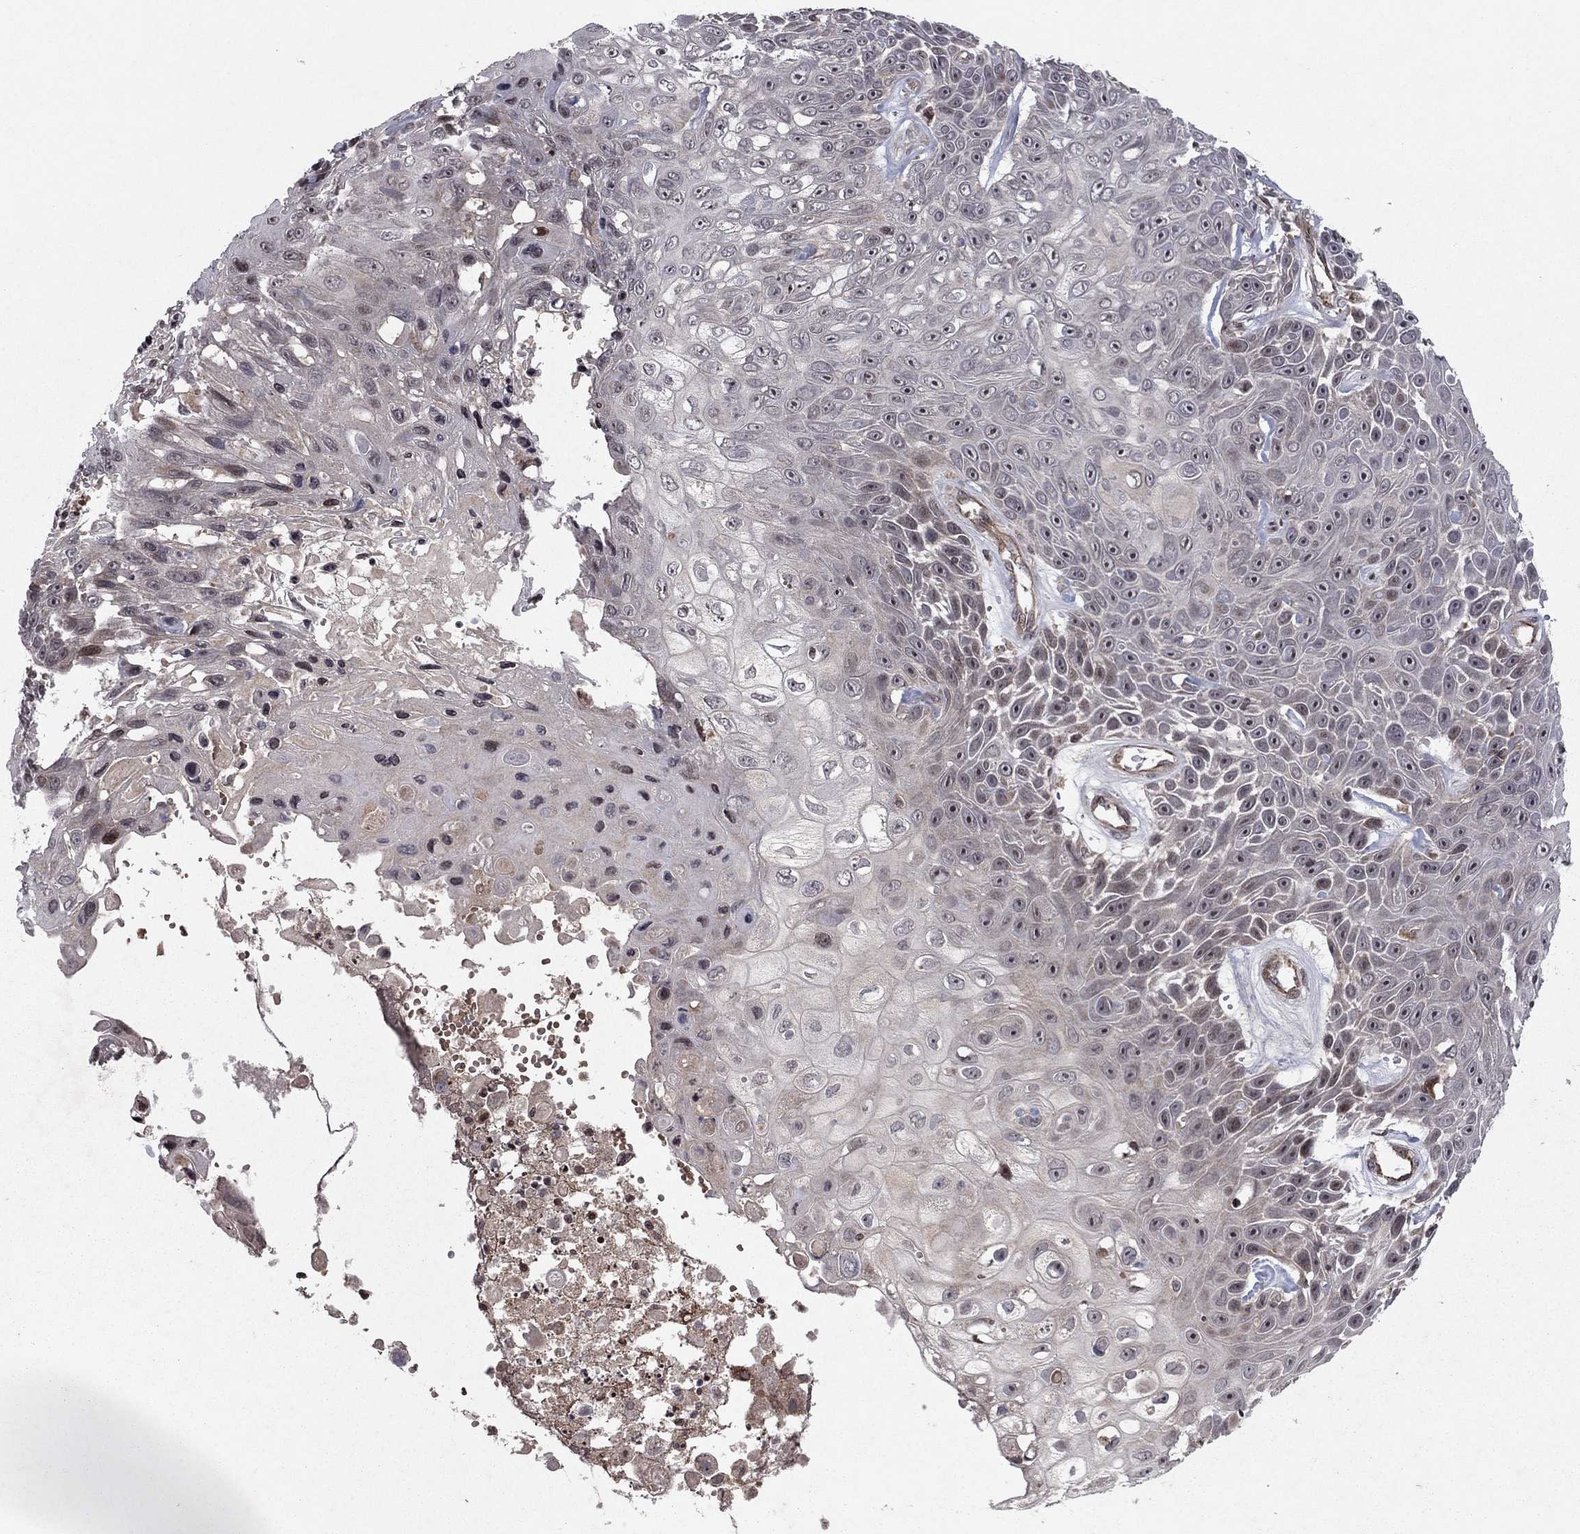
{"staining": {"intensity": "negative", "quantity": "none", "location": "none"}, "tissue": "skin cancer", "cell_type": "Tumor cells", "image_type": "cancer", "snomed": [{"axis": "morphology", "description": "Squamous cell carcinoma, NOS"}, {"axis": "topography", "description": "Skin"}], "caption": "Tumor cells are negative for brown protein staining in skin cancer (squamous cell carcinoma).", "gene": "SORBS1", "patient": {"sex": "male", "age": 82}}